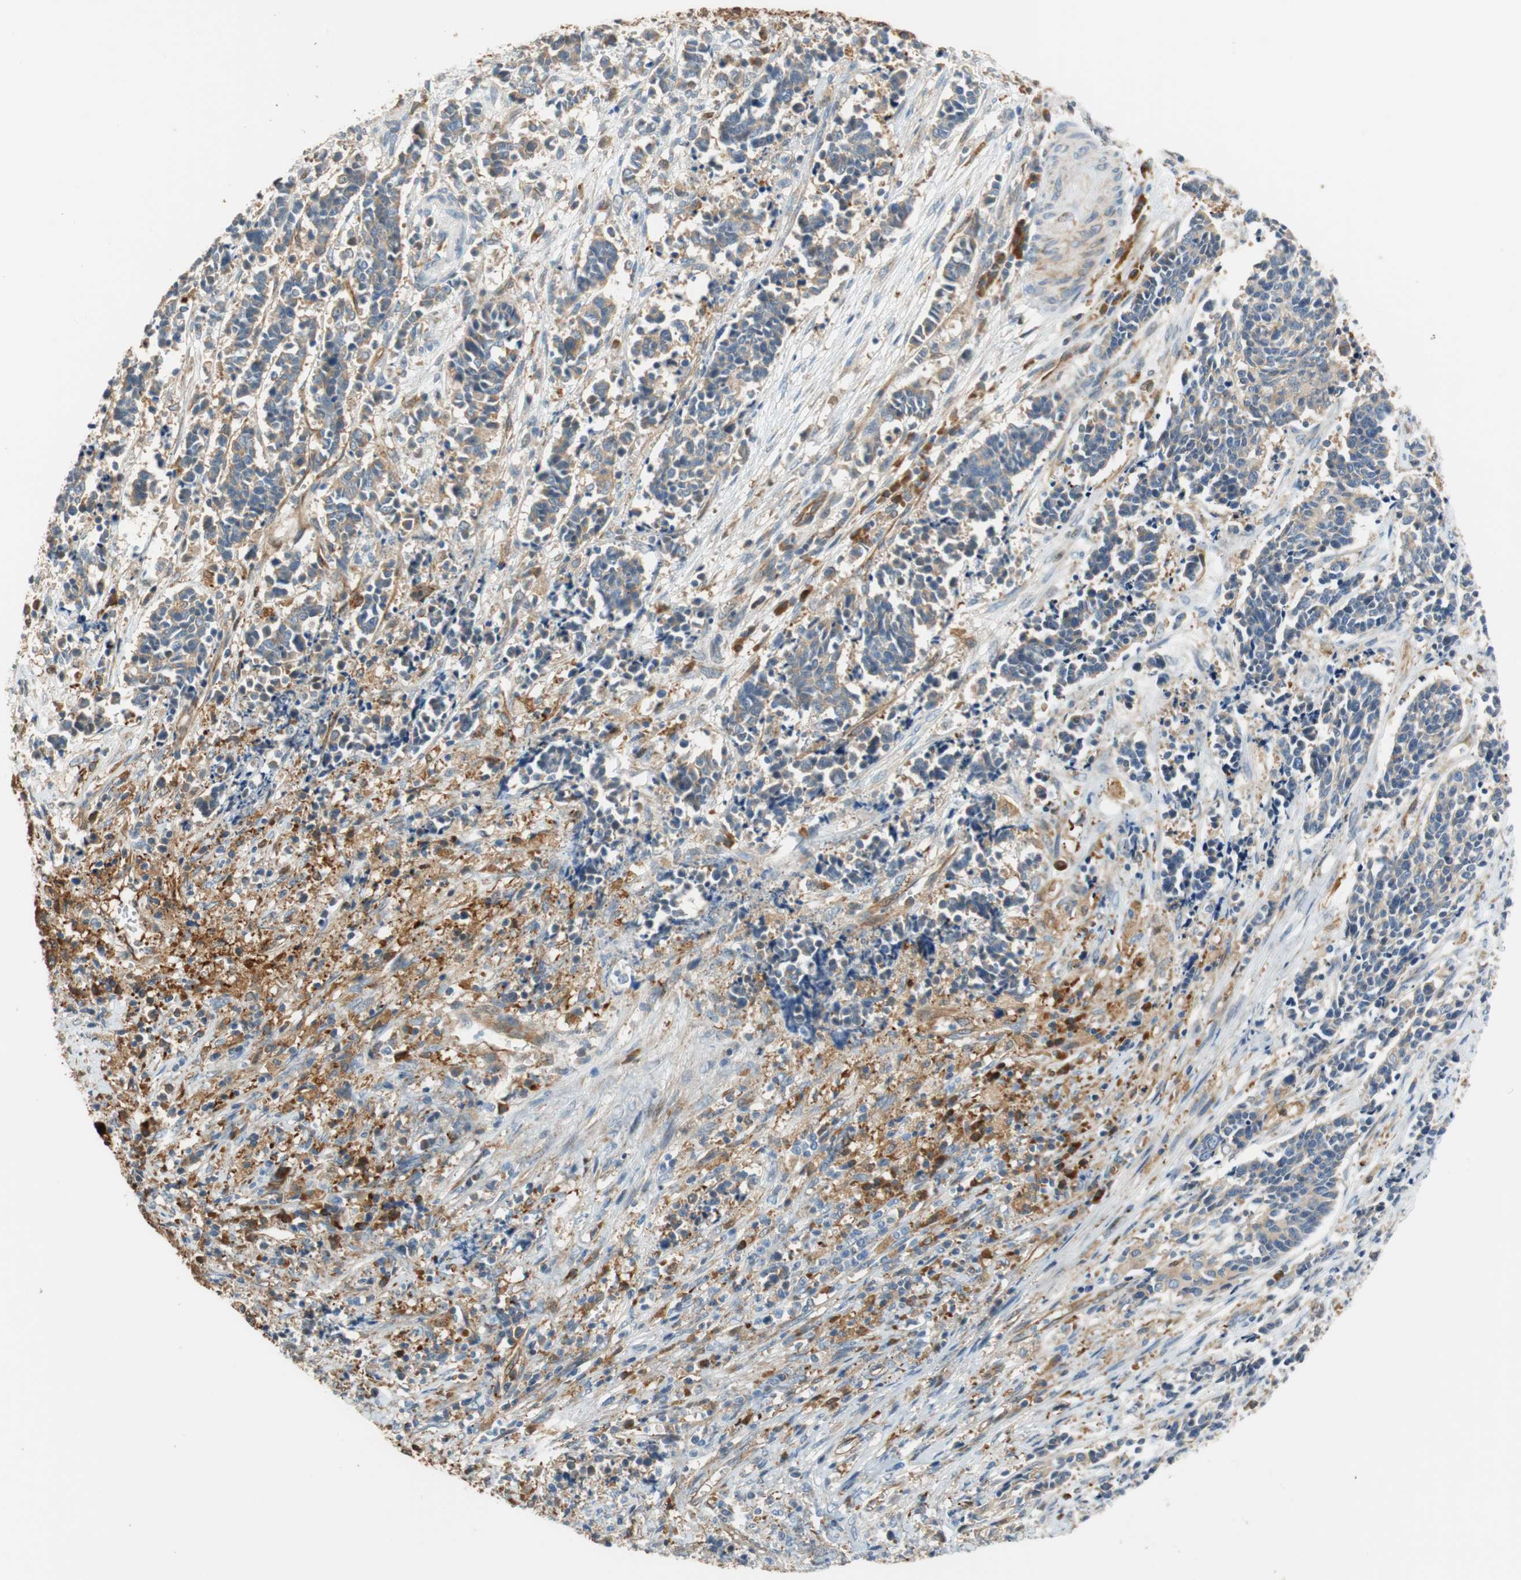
{"staining": {"intensity": "weak", "quantity": ">75%", "location": "cytoplasmic/membranous"}, "tissue": "cervical cancer", "cell_type": "Tumor cells", "image_type": "cancer", "snomed": [{"axis": "morphology", "description": "Squamous cell carcinoma, NOS"}, {"axis": "topography", "description": "Cervix"}], "caption": "Immunohistochemical staining of squamous cell carcinoma (cervical) exhibits low levels of weak cytoplasmic/membranous protein expression in approximately >75% of tumor cells.", "gene": "PARP14", "patient": {"sex": "female", "age": 35}}